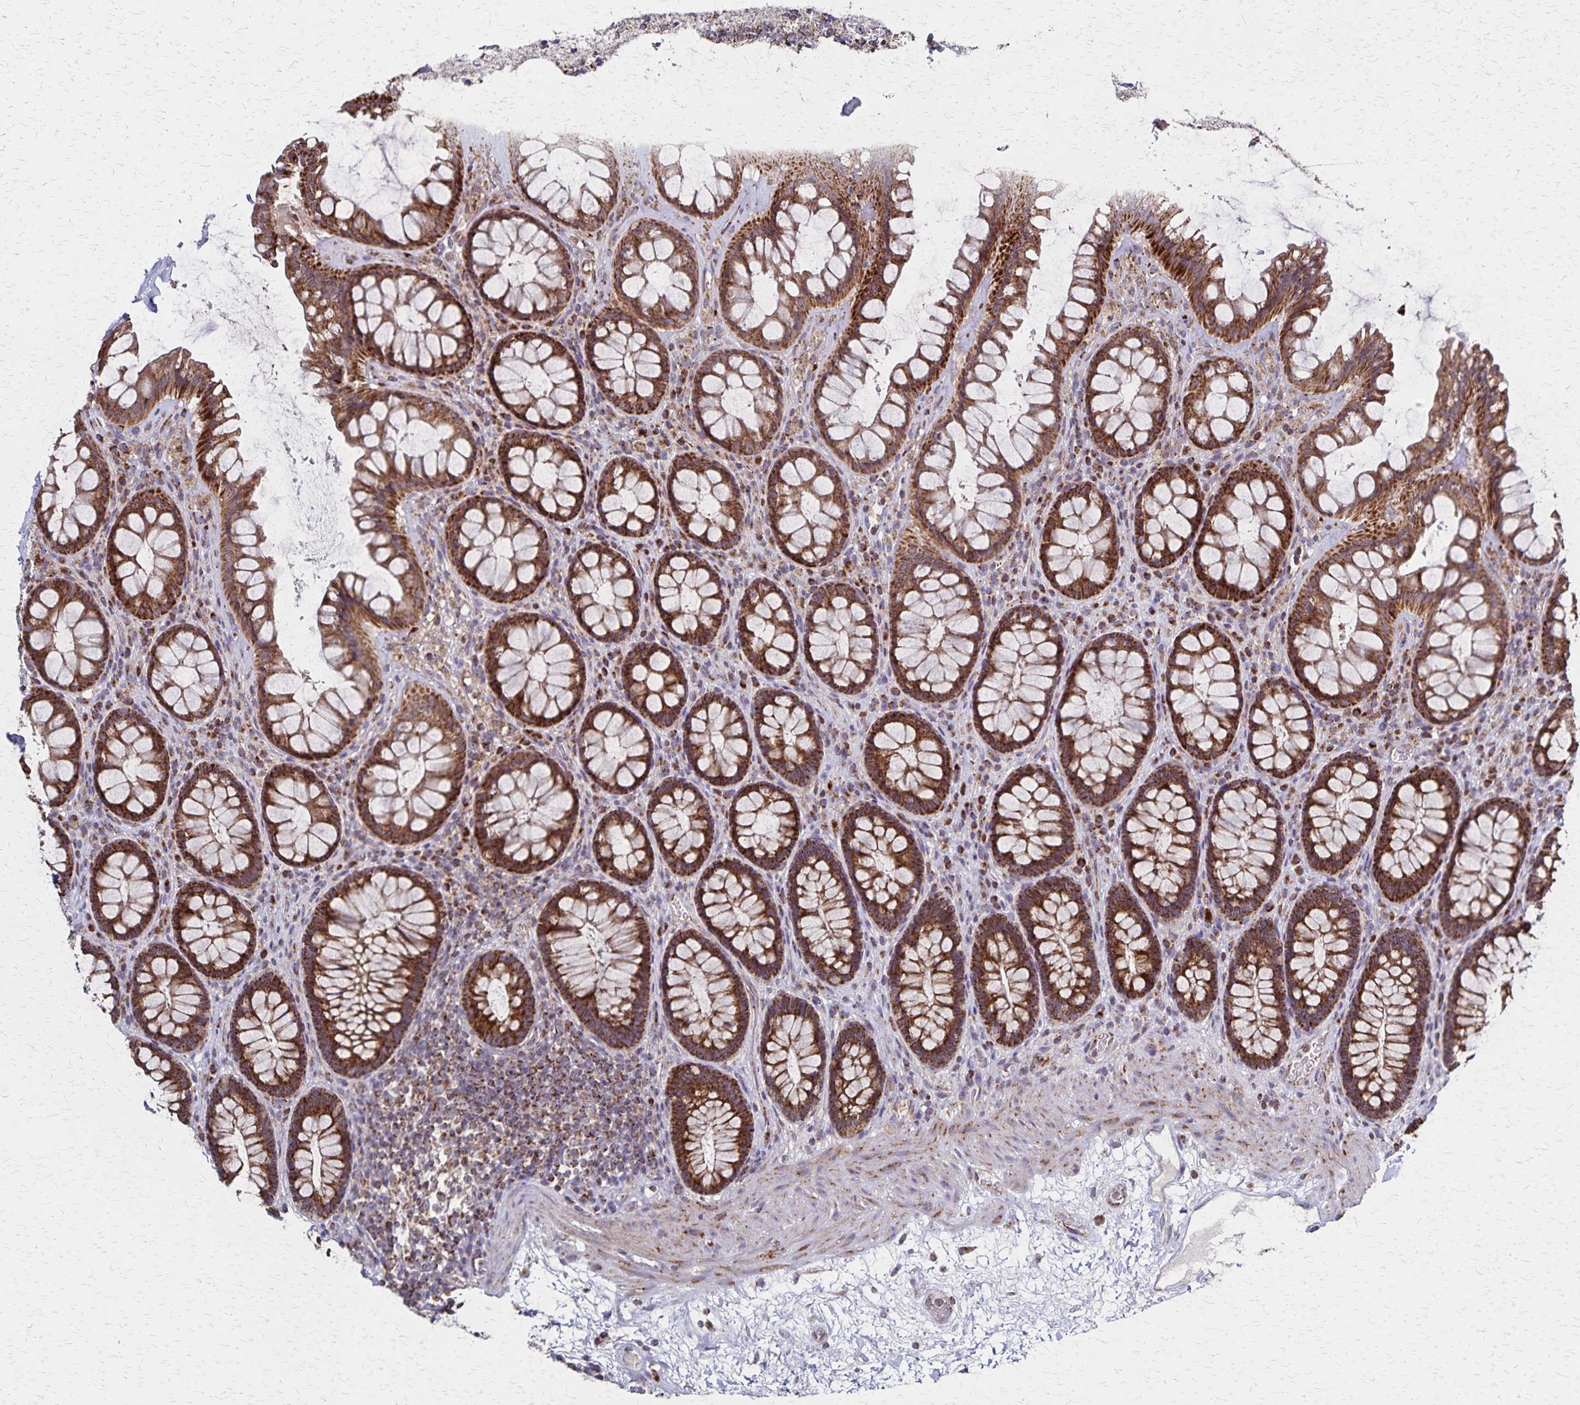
{"staining": {"intensity": "strong", "quantity": ">75%", "location": "cytoplasmic/membranous"}, "tissue": "rectum", "cell_type": "Glandular cells", "image_type": "normal", "snomed": [{"axis": "morphology", "description": "Normal tissue, NOS"}, {"axis": "topography", "description": "Rectum"}], "caption": "IHC staining of benign rectum, which reveals high levels of strong cytoplasmic/membranous positivity in approximately >75% of glandular cells indicating strong cytoplasmic/membranous protein positivity. The staining was performed using DAB (3,3'-diaminobenzidine) (brown) for protein detection and nuclei were counterstained in hematoxylin (blue).", "gene": "NFS1", "patient": {"sex": "male", "age": 72}}